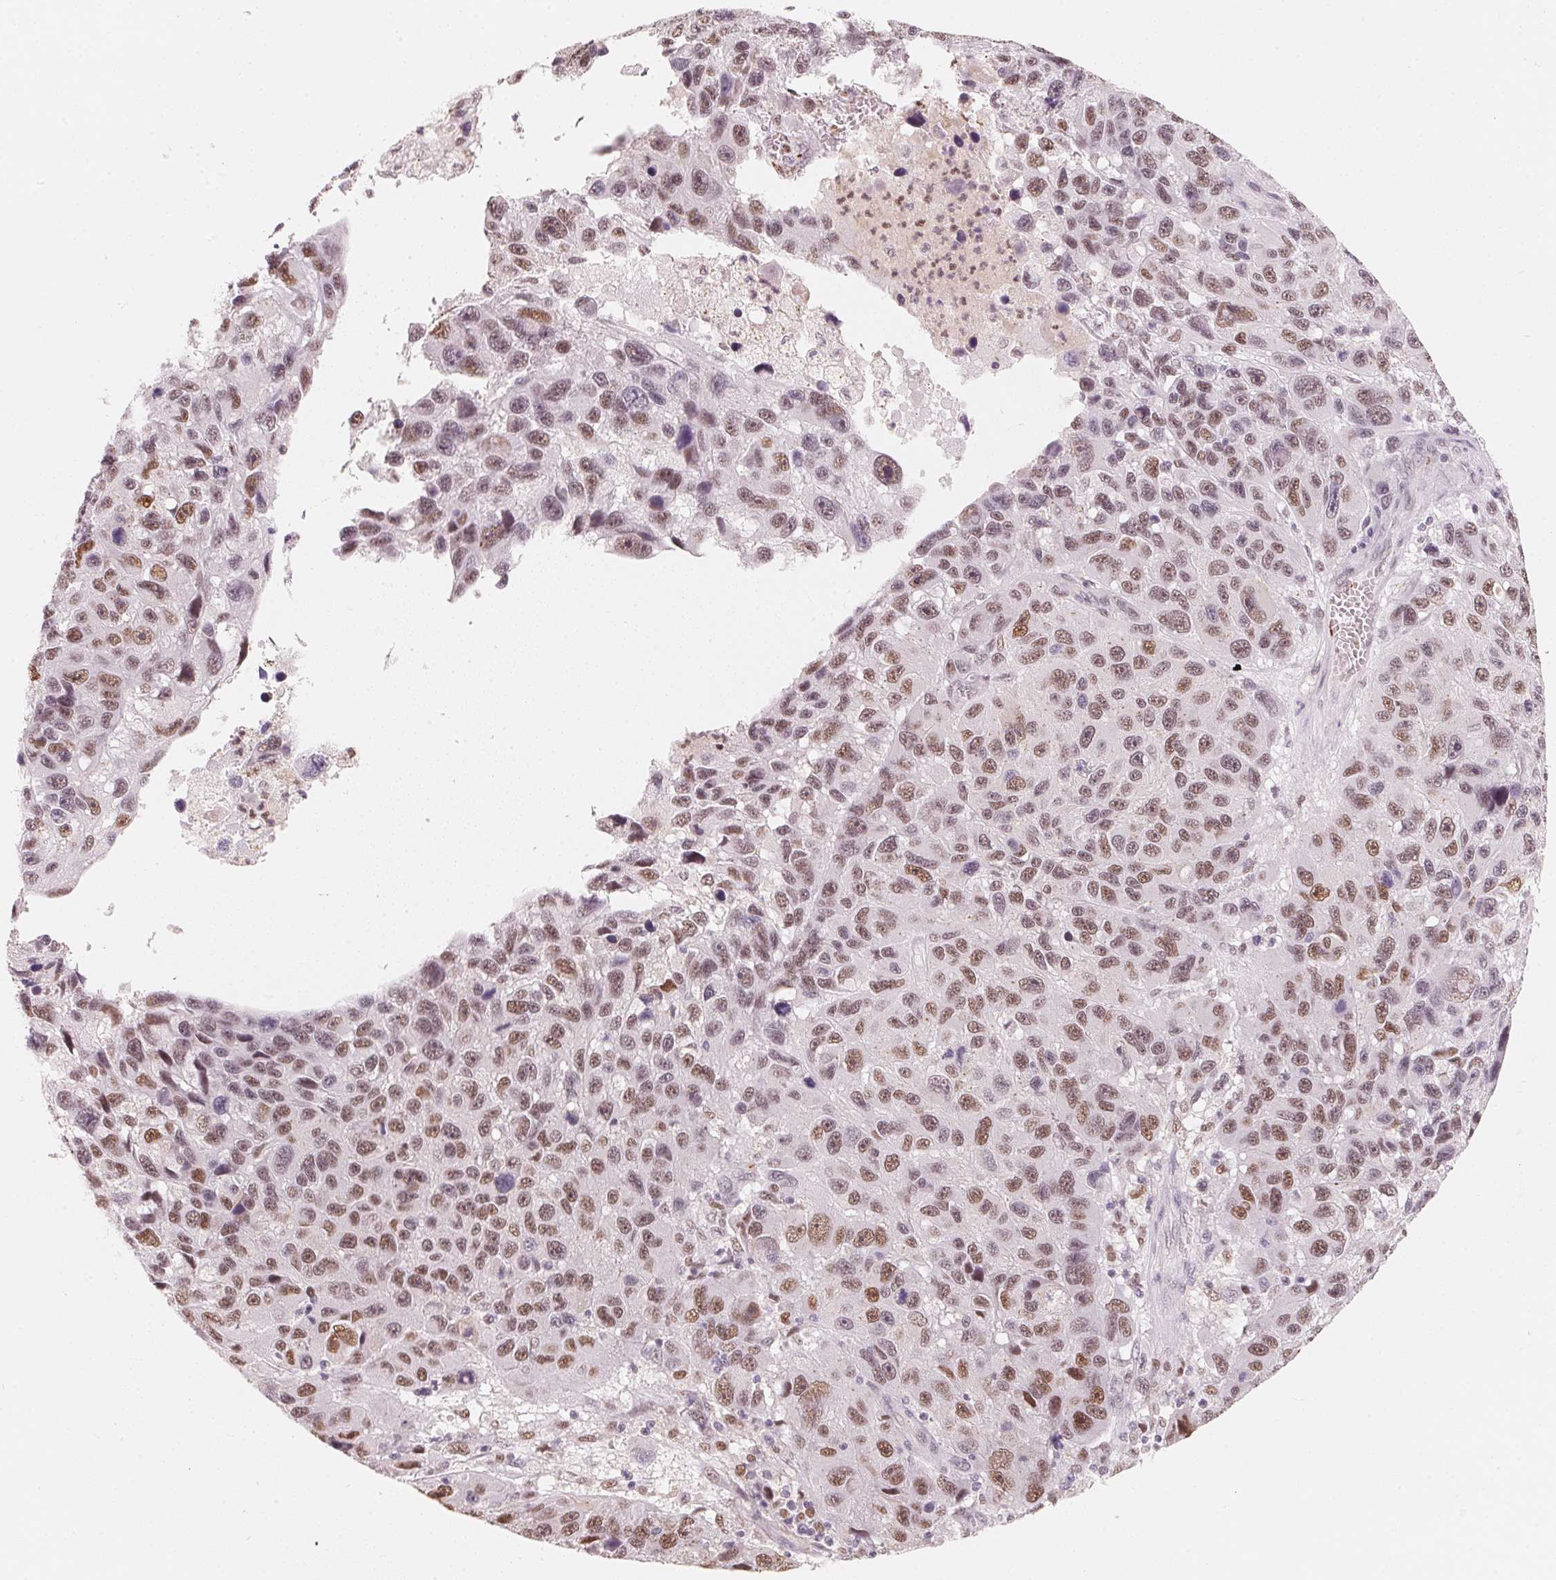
{"staining": {"intensity": "moderate", "quantity": ">75%", "location": "nuclear"}, "tissue": "melanoma", "cell_type": "Tumor cells", "image_type": "cancer", "snomed": [{"axis": "morphology", "description": "Malignant melanoma, NOS"}, {"axis": "topography", "description": "Skin"}], "caption": "There is medium levels of moderate nuclear positivity in tumor cells of melanoma, as demonstrated by immunohistochemical staining (brown color).", "gene": "ARHGAP22", "patient": {"sex": "male", "age": 53}}